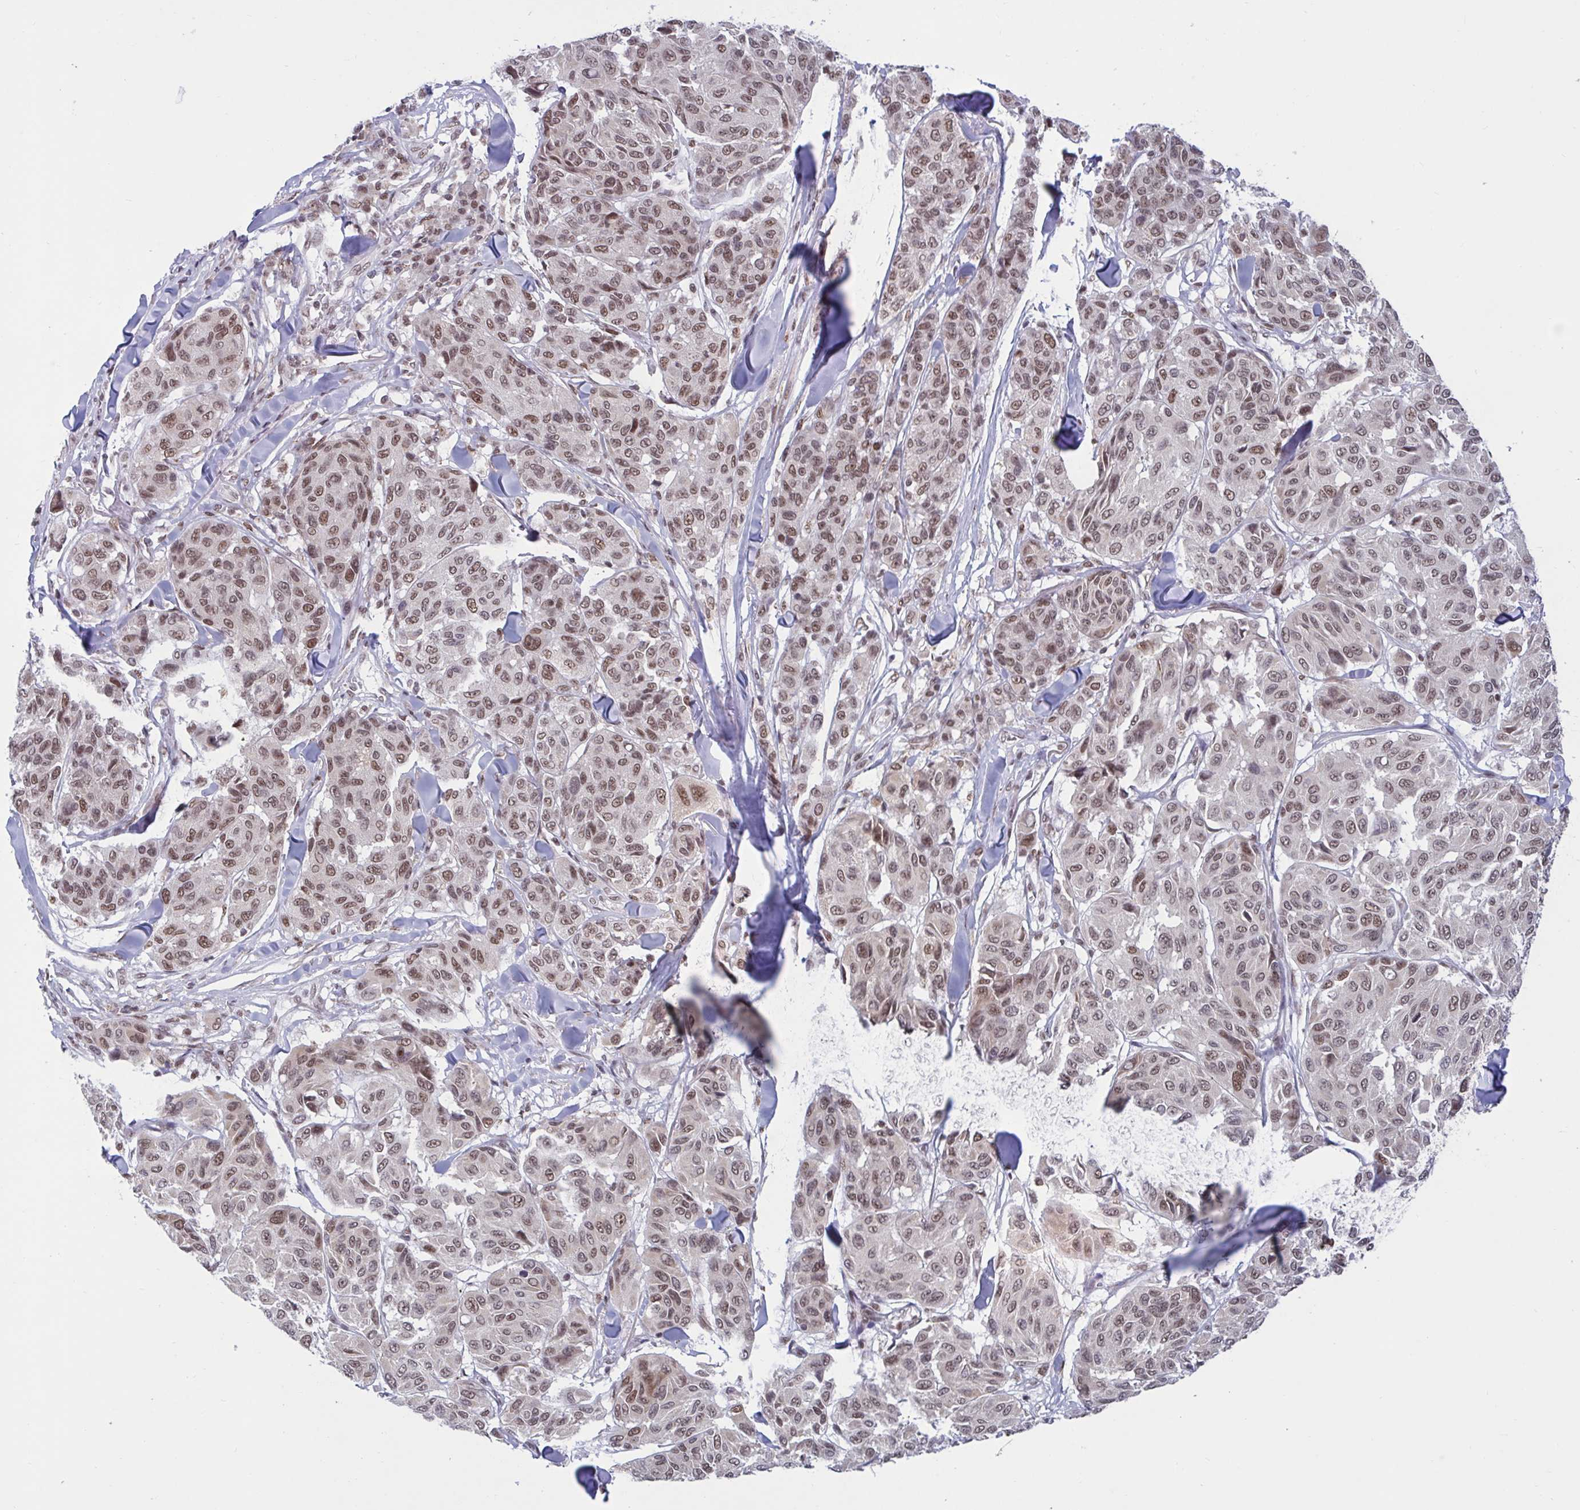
{"staining": {"intensity": "weak", "quantity": ">75%", "location": "nuclear"}, "tissue": "melanoma", "cell_type": "Tumor cells", "image_type": "cancer", "snomed": [{"axis": "morphology", "description": "Malignant melanoma, NOS"}, {"axis": "topography", "description": "Skin"}], "caption": "The image reveals staining of malignant melanoma, revealing weak nuclear protein positivity (brown color) within tumor cells.", "gene": "PHF10", "patient": {"sex": "female", "age": 66}}